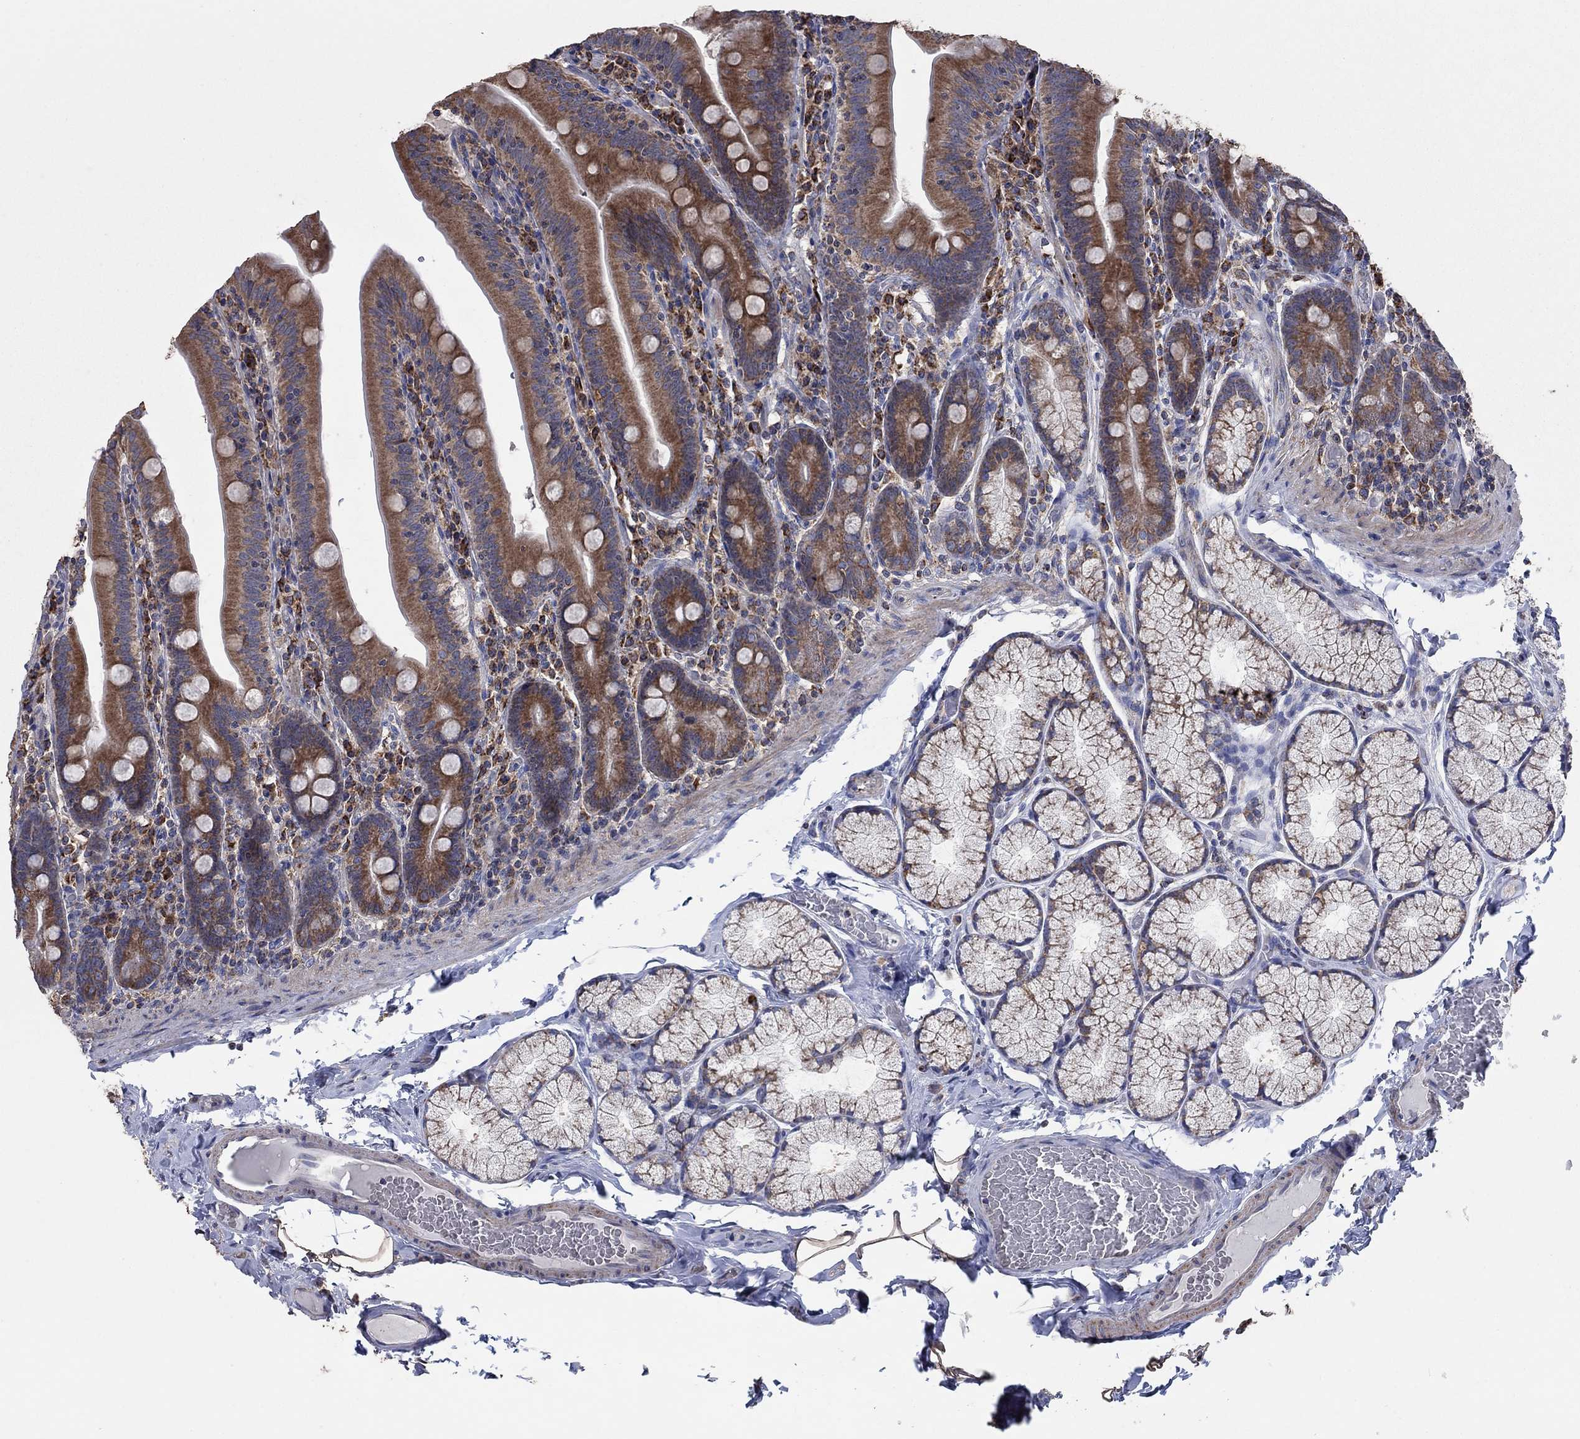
{"staining": {"intensity": "moderate", "quantity": ">75%", "location": "cytoplasmic/membranous"}, "tissue": "small intestine", "cell_type": "Glandular cells", "image_type": "normal", "snomed": [{"axis": "morphology", "description": "Normal tissue, NOS"}, {"axis": "topography", "description": "Small intestine"}], "caption": "Immunohistochemistry (IHC) of unremarkable small intestine reveals medium levels of moderate cytoplasmic/membranous staining in about >75% of glandular cells.", "gene": "NCEH1", "patient": {"sex": "male", "age": 37}}